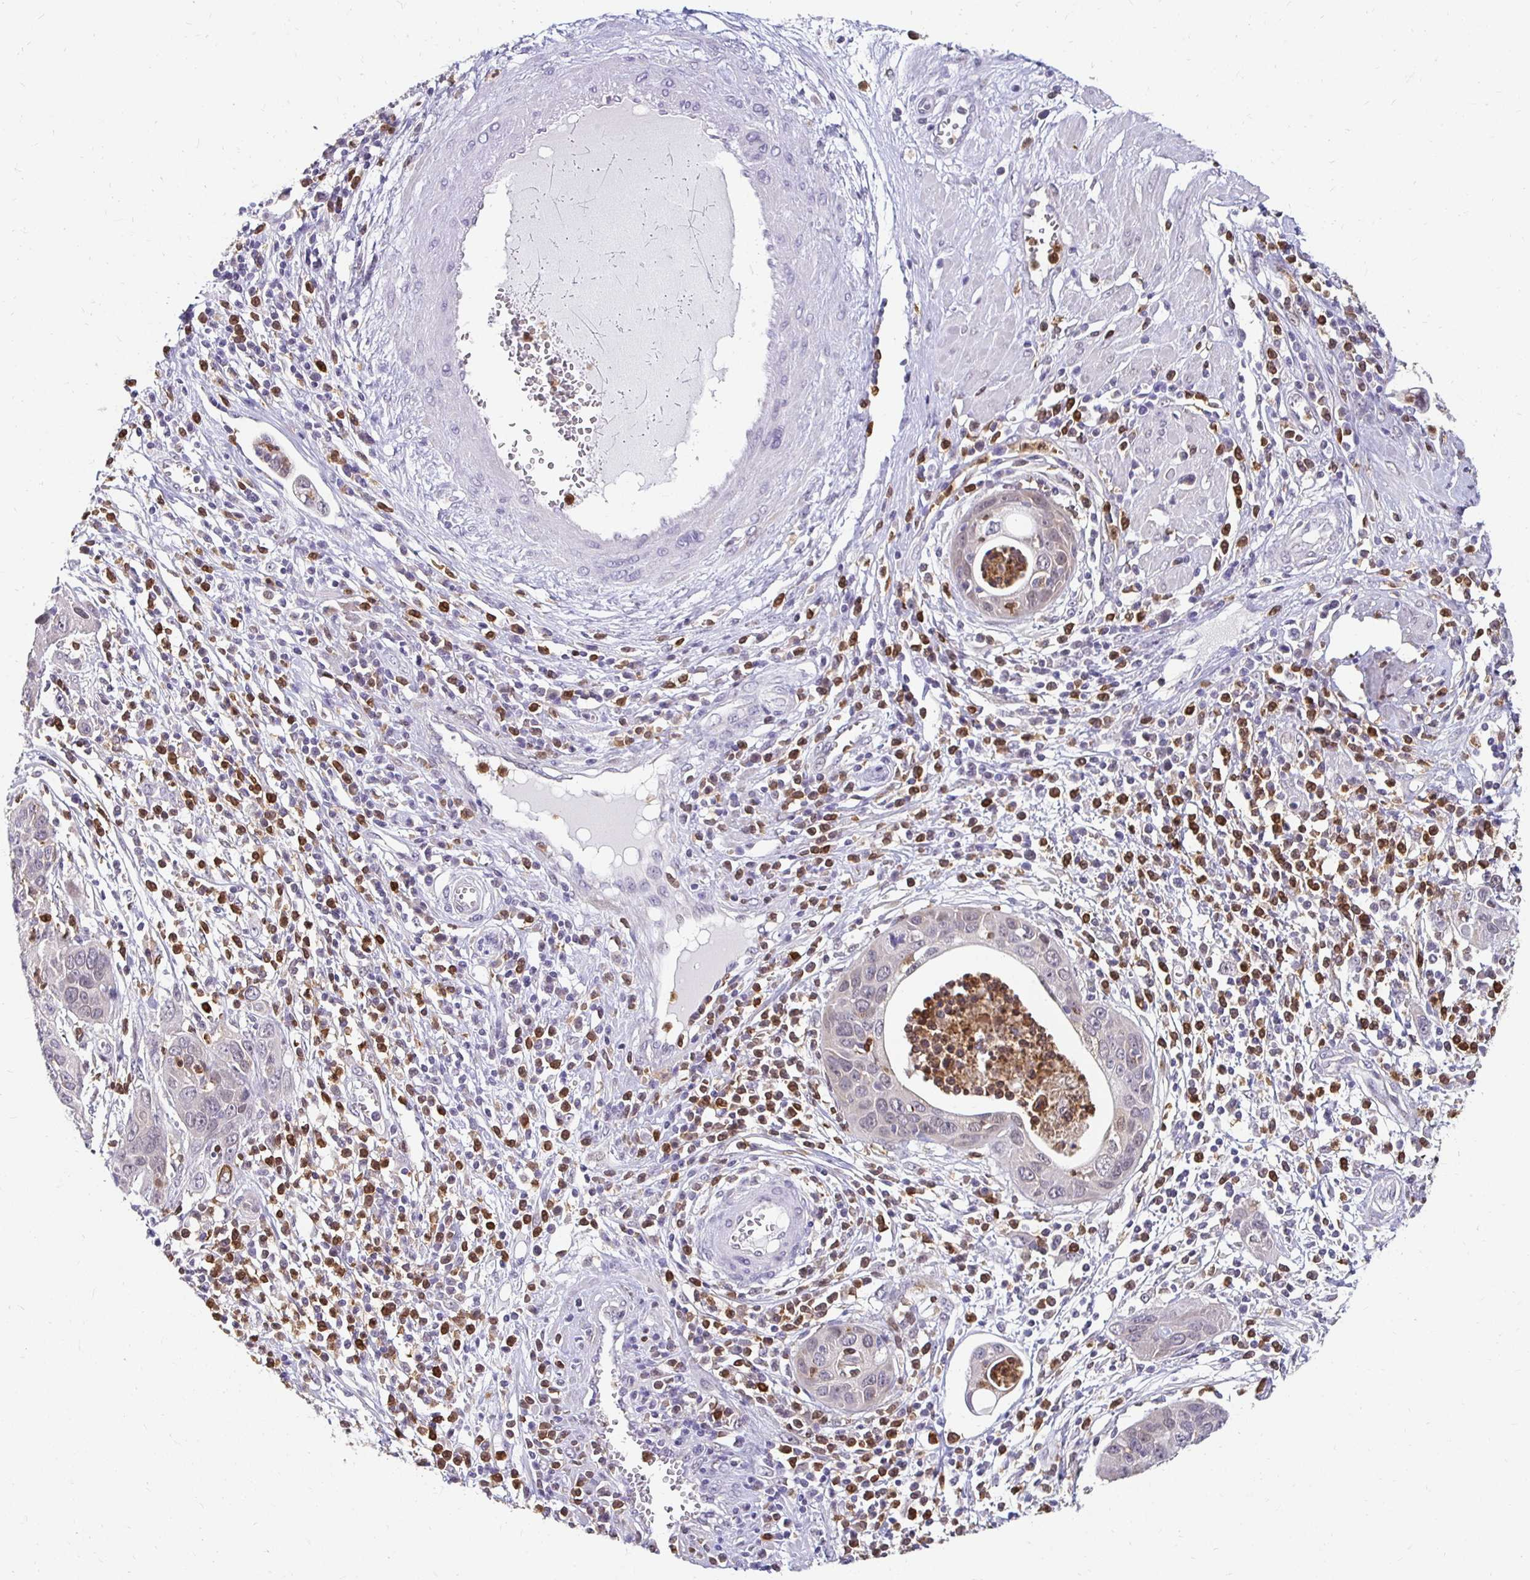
{"staining": {"intensity": "negative", "quantity": "none", "location": "none"}, "tissue": "cervical cancer", "cell_type": "Tumor cells", "image_type": "cancer", "snomed": [{"axis": "morphology", "description": "Squamous cell carcinoma, NOS"}, {"axis": "topography", "description": "Cervix"}], "caption": "Histopathology image shows no significant protein positivity in tumor cells of squamous cell carcinoma (cervical). The staining was performed using DAB to visualize the protein expression in brown, while the nuclei were stained in blue with hematoxylin (Magnification: 20x).", "gene": "PADI2", "patient": {"sex": "female", "age": 36}}